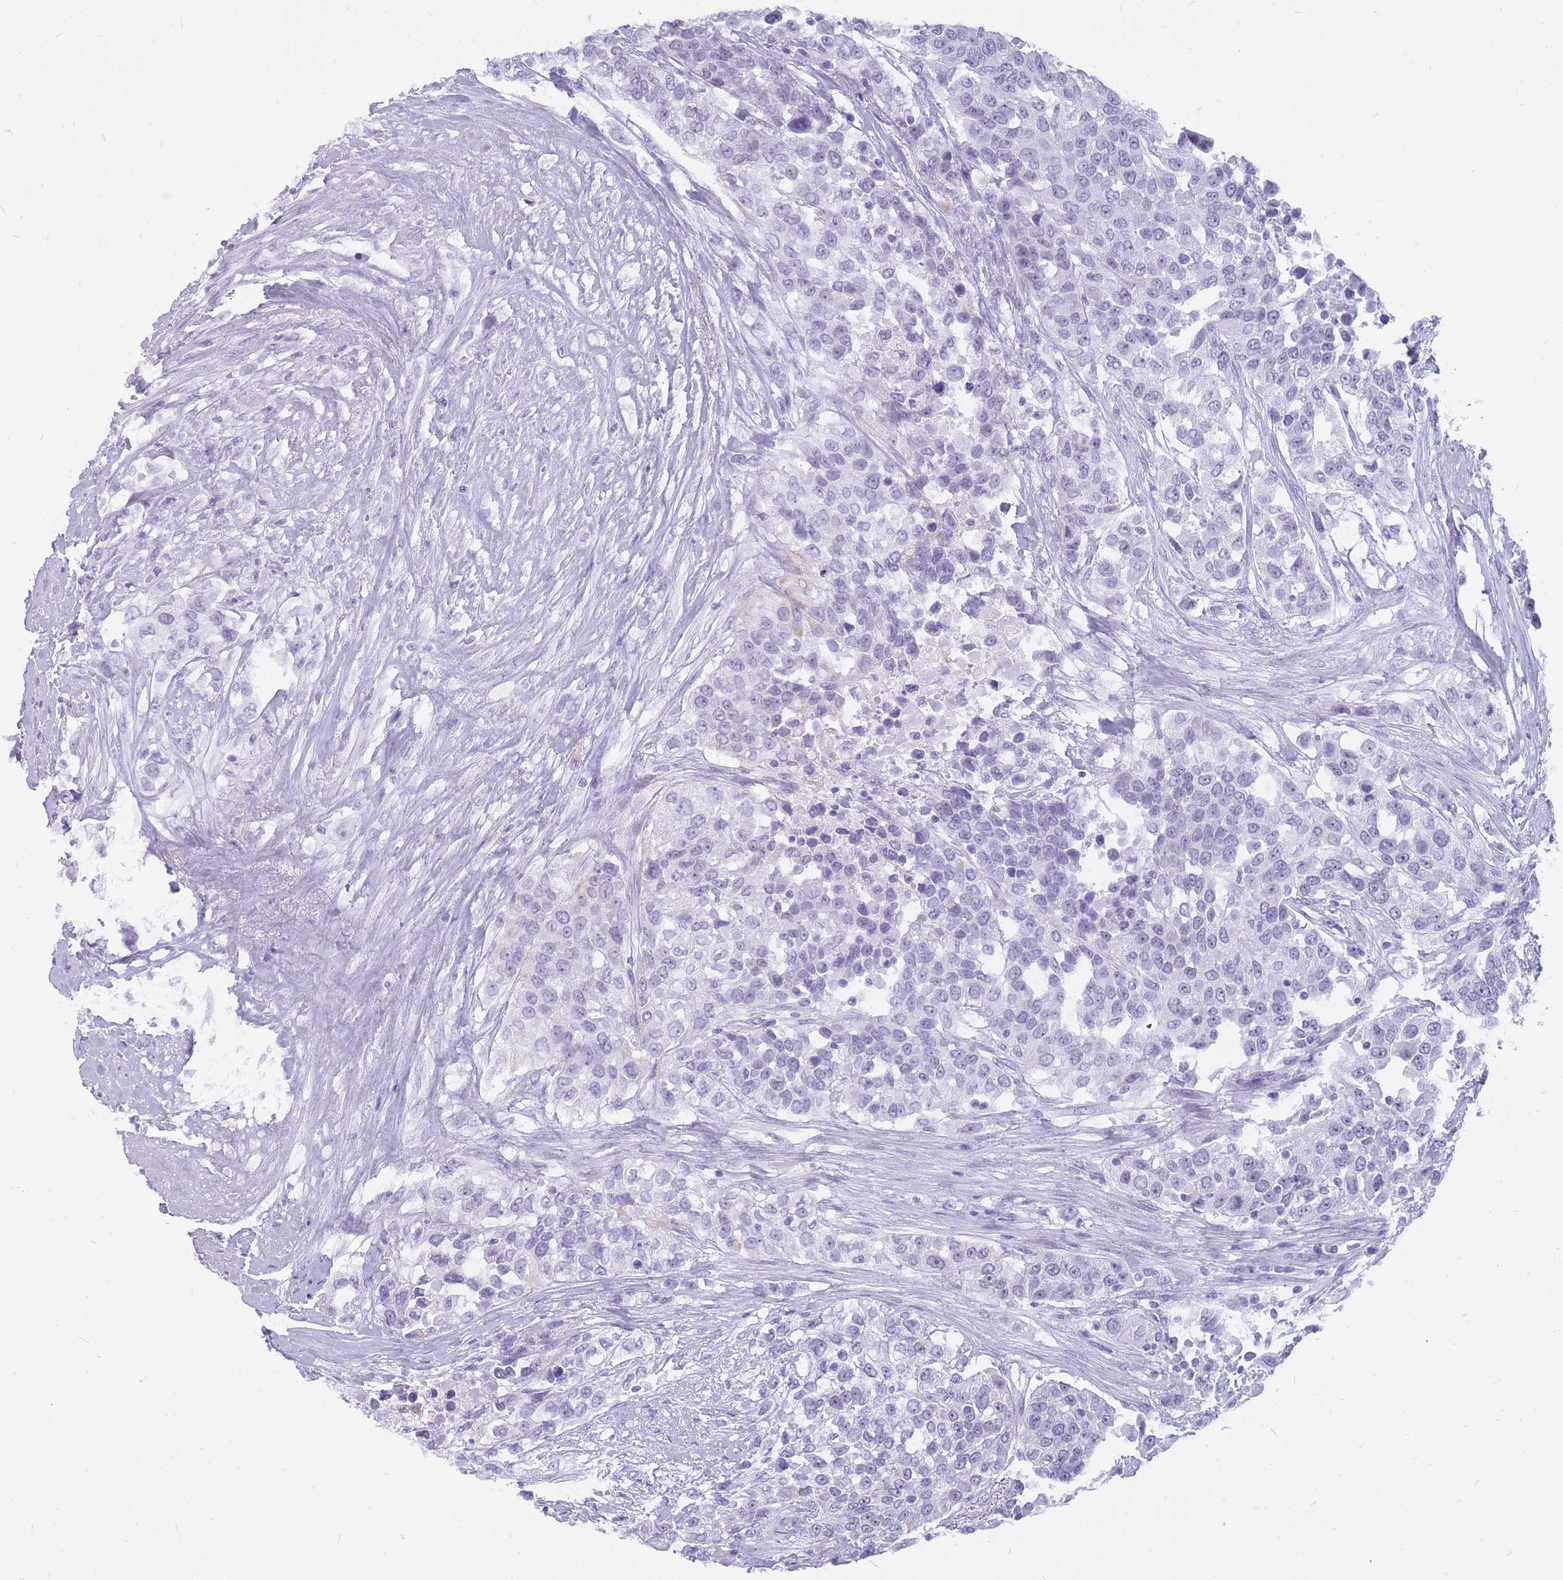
{"staining": {"intensity": "negative", "quantity": "none", "location": "none"}, "tissue": "urothelial cancer", "cell_type": "Tumor cells", "image_type": "cancer", "snomed": [{"axis": "morphology", "description": "Urothelial carcinoma, High grade"}, {"axis": "topography", "description": "Urinary bladder"}], "caption": "Immunohistochemistry (IHC) micrograph of neoplastic tissue: human urothelial cancer stained with DAB (3,3'-diaminobenzidine) displays no significant protein positivity in tumor cells. (DAB immunohistochemistry, high magnification).", "gene": "INS", "patient": {"sex": "female", "age": 80}}